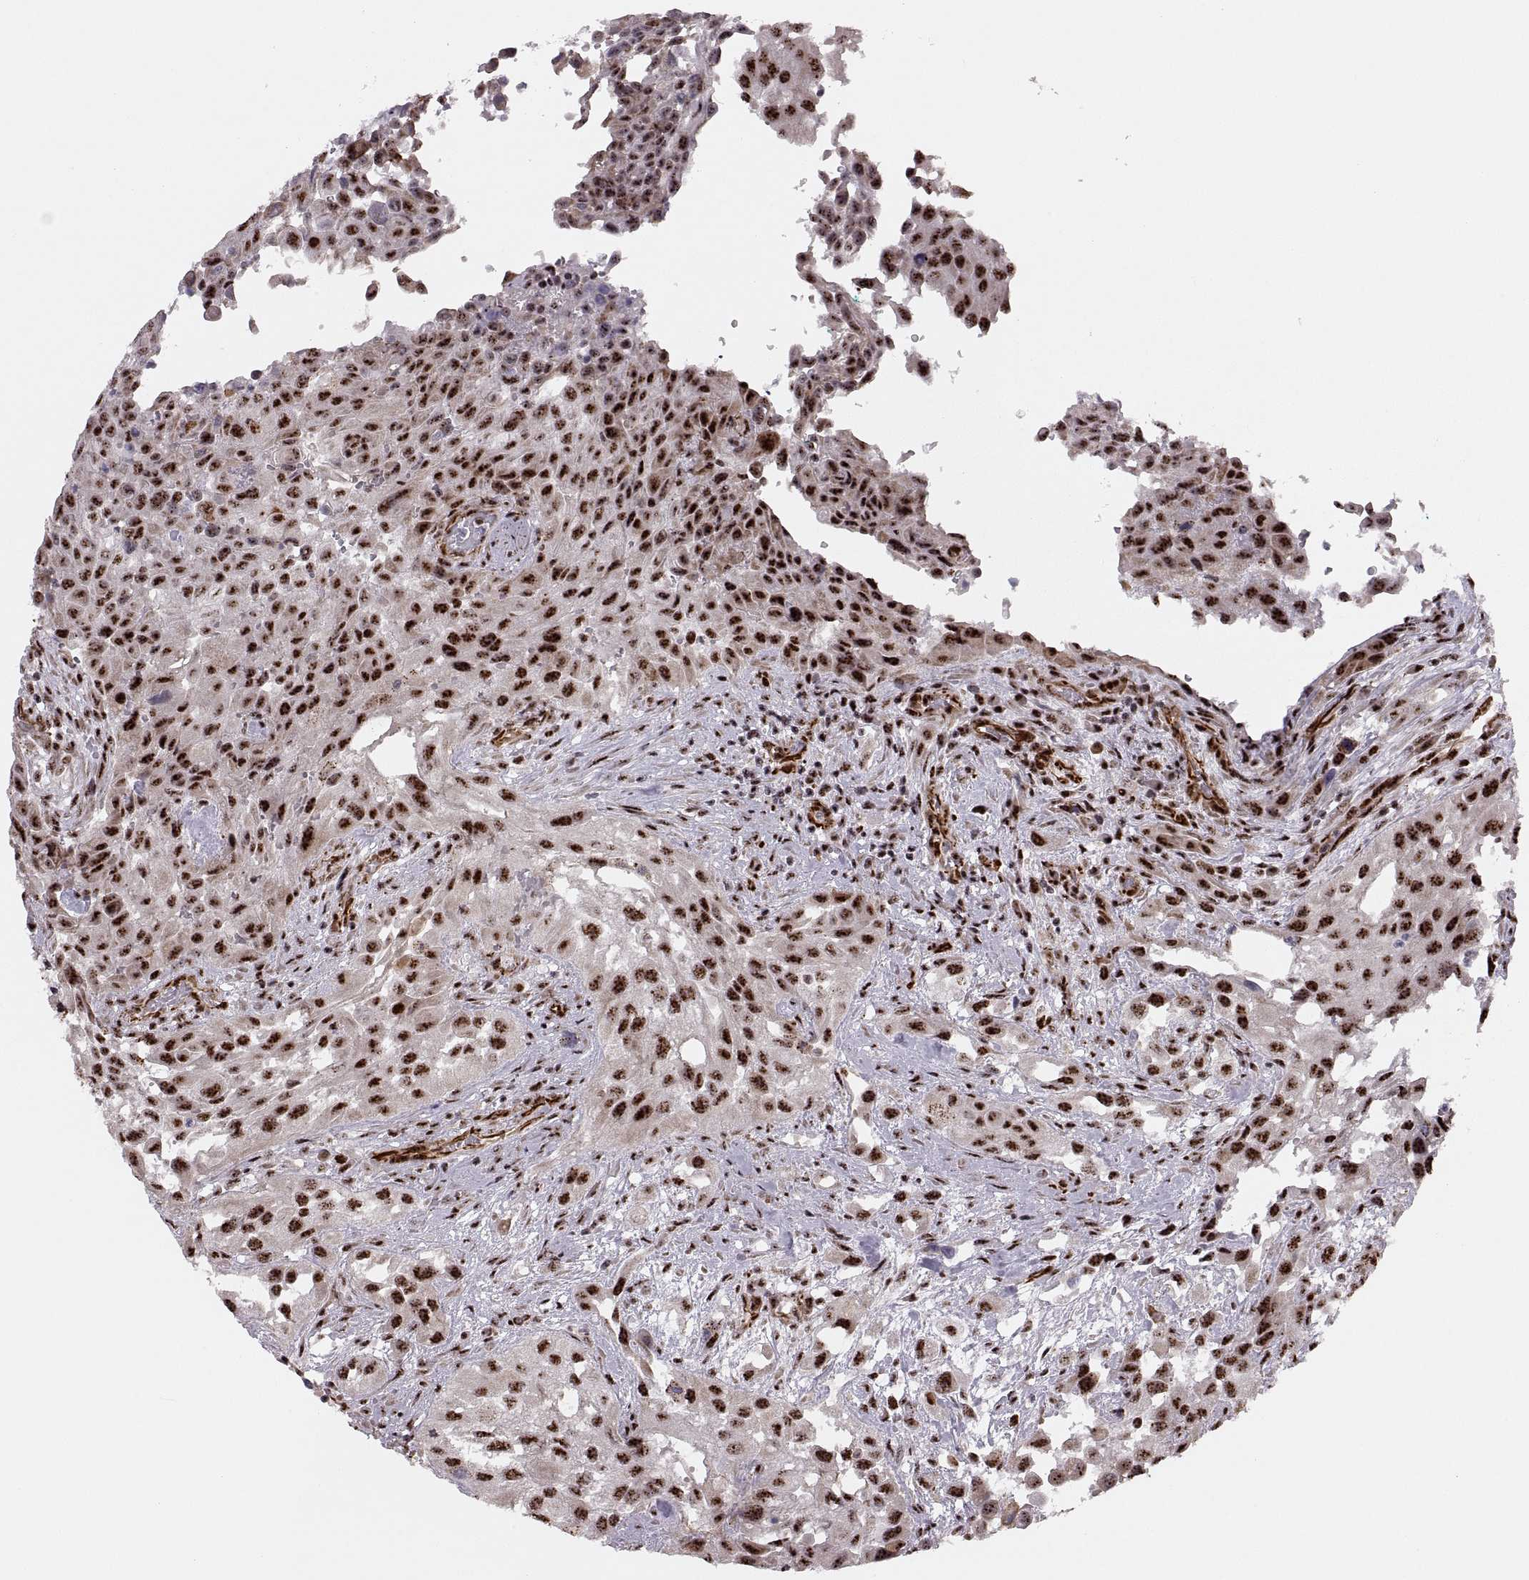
{"staining": {"intensity": "strong", "quantity": ">75%", "location": "nuclear"}, "tissue": "urothelial cancer", "cell_type": "Tumor cells", "image_type": "cancer", "snomed": [{"axis": "morphology", "description": "Urothelial carcinoma, High grade"}, {"axis": "topography", "description": "Urinary bladder"}], "caption": "Tumor cells reveal high levels of strong nuclear expression in approximately >75% of cells in human high-grade urothelial carcinoma.", "gene": "ZCCHC17", "patient": {"sex": "male", "age": 79}}